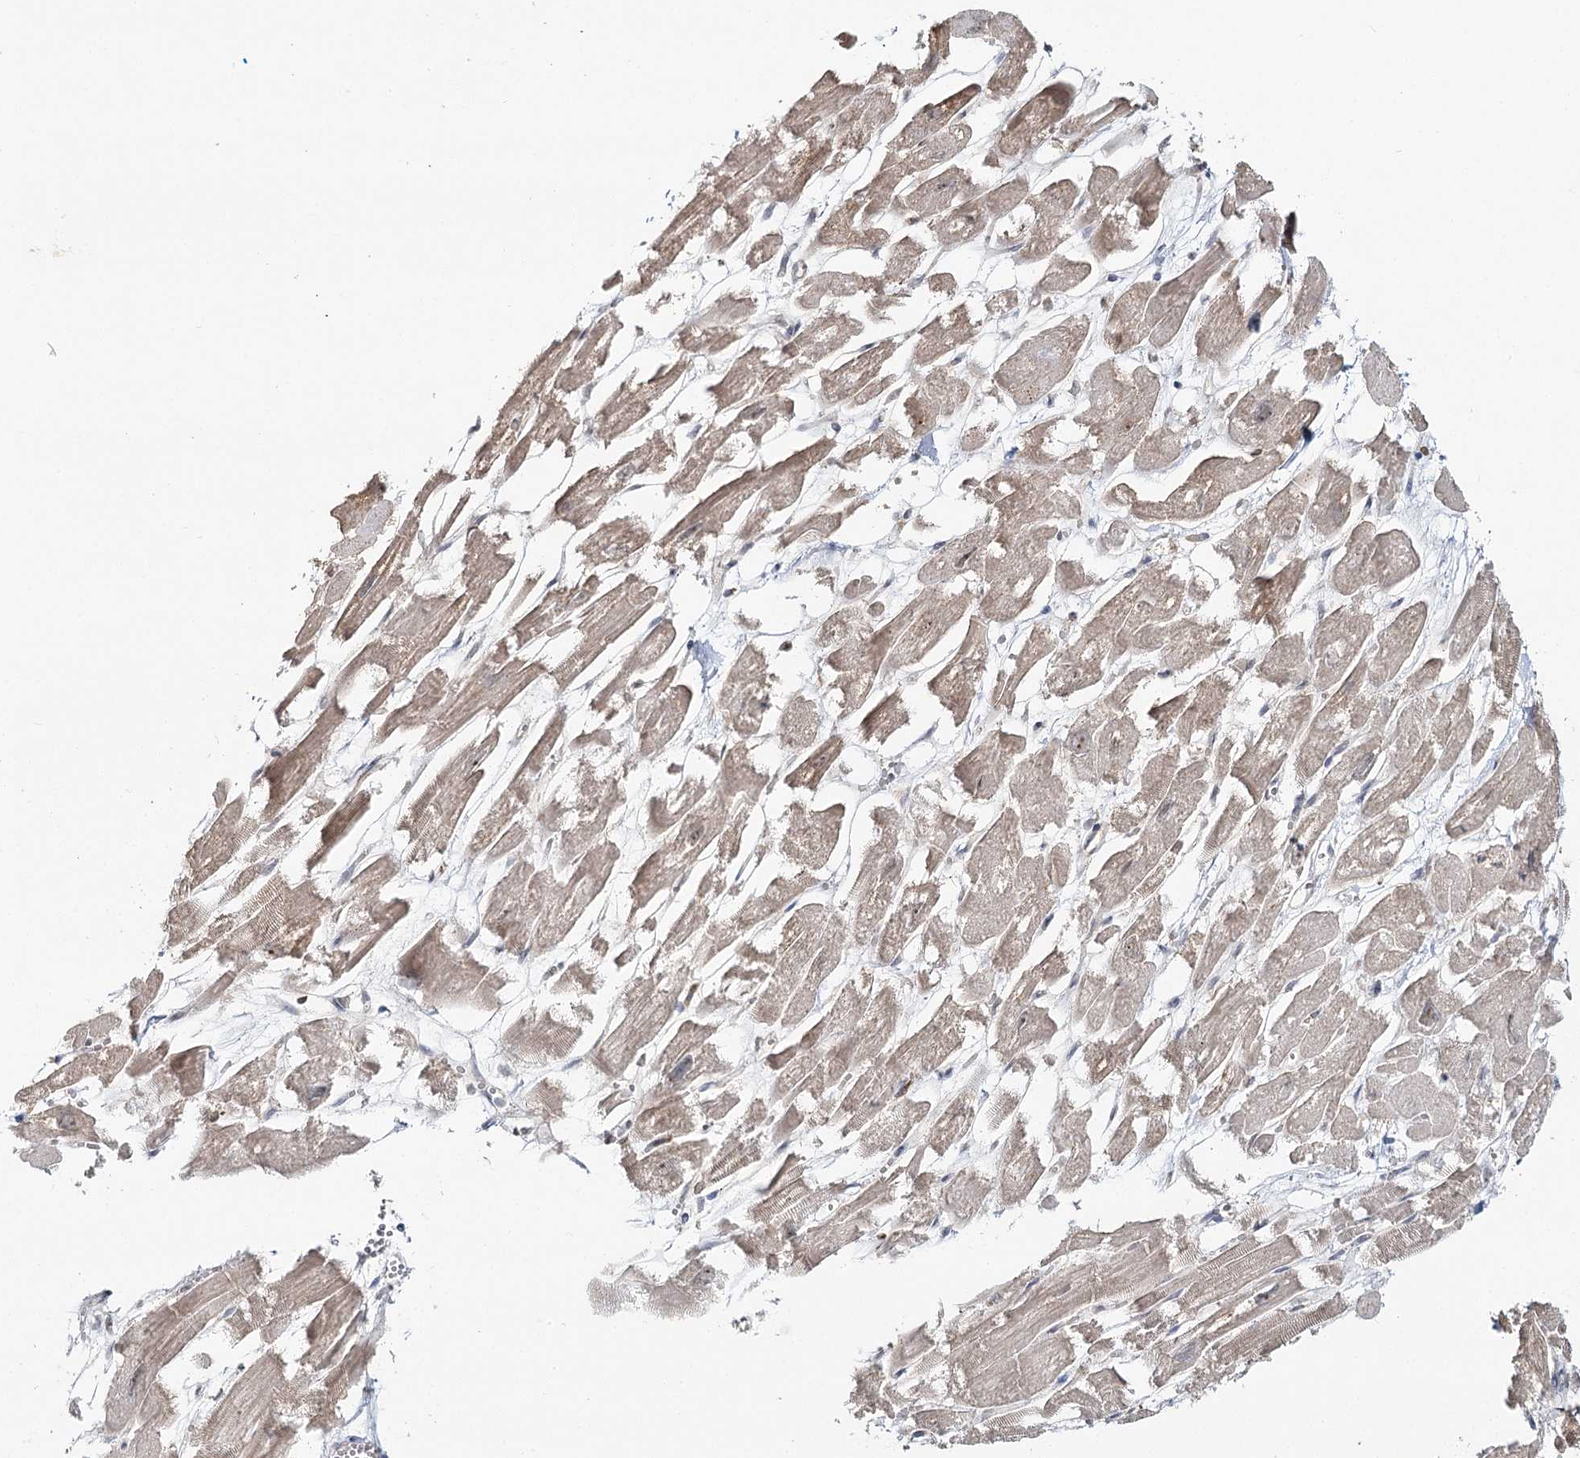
{"staining": {"intensity": "weak", "quantity": "25%-75%", "location": "cytoplasmic/membranous"}, "tissue": "heart muscle", "cell_type": "Cardiomyocytes", "image_type": "normal", "snomed": [{"axis": "morphology", "description": "Normal tissue, NOS"}, {"axis": "topography", "description": "Heart"}], "caption": "Protein staining shows weak cytoplasmic/membranous staining in approximately 25%-75% of cardiomyocytes in unremarkable heart muscle. (IHC, brightfield microscopy, high magnification).", "gene": "FAM120B", "patient": {"sex": "male", "age": 54}}